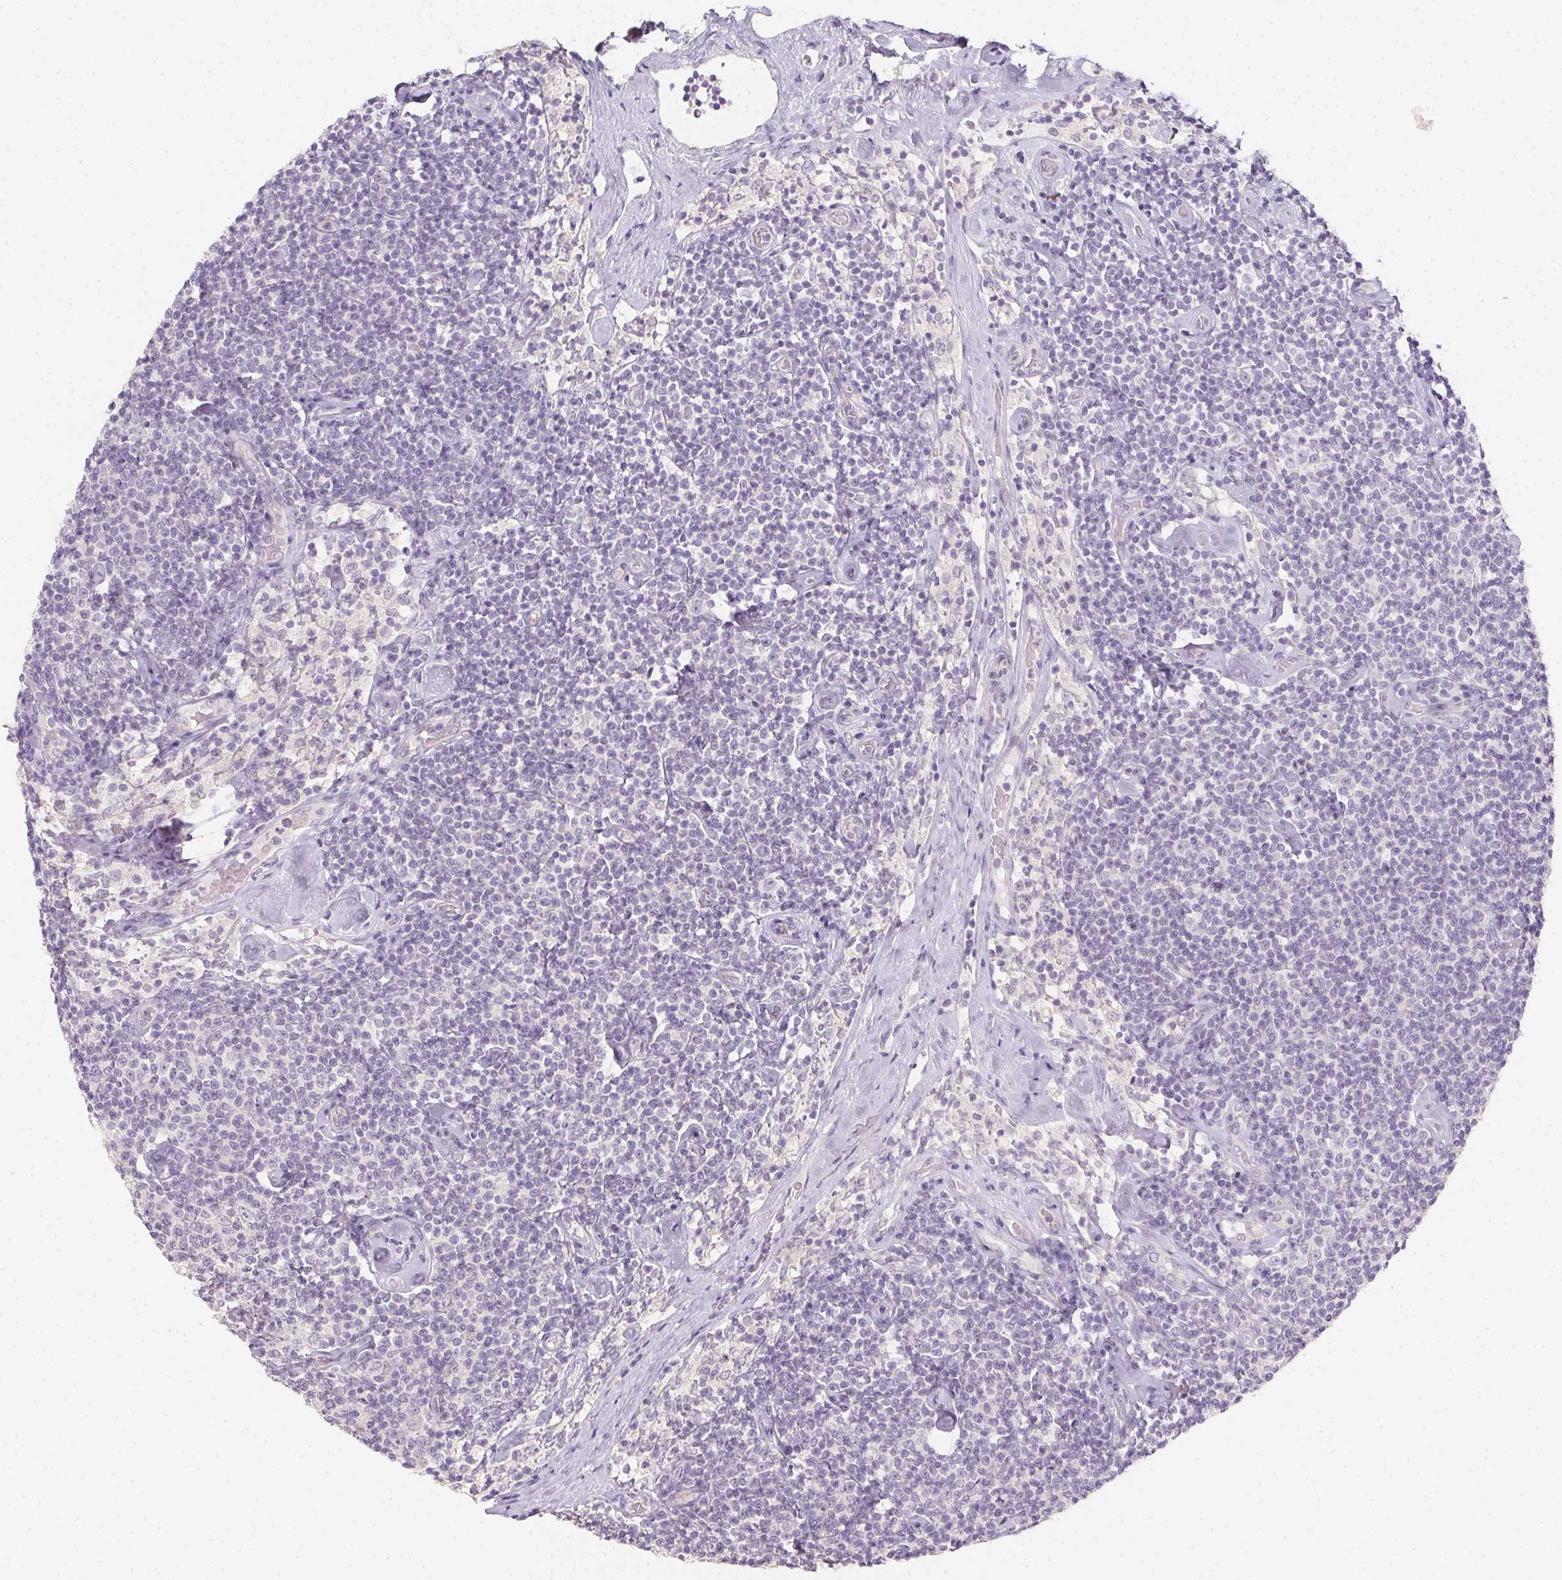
{"staining": {"intensity": "negative", "quantity": "none", "location": "none"}, "tissue": "lymphoma", "cell_type": "Tumor cells", "image_type": "cancer", "snomed": [{"axis": "morphology", "description": "Malignant lymphoma, non-Hodgkin's type, Low grade"}, {"axis": "topography", "description": "Lymph node"}], "caption": "Immunohistochemistry of lymphoma demonstrates no staining in tumor cells.", "gene": "ZBBX", "patient": {"sex": "male", "age": 81}}